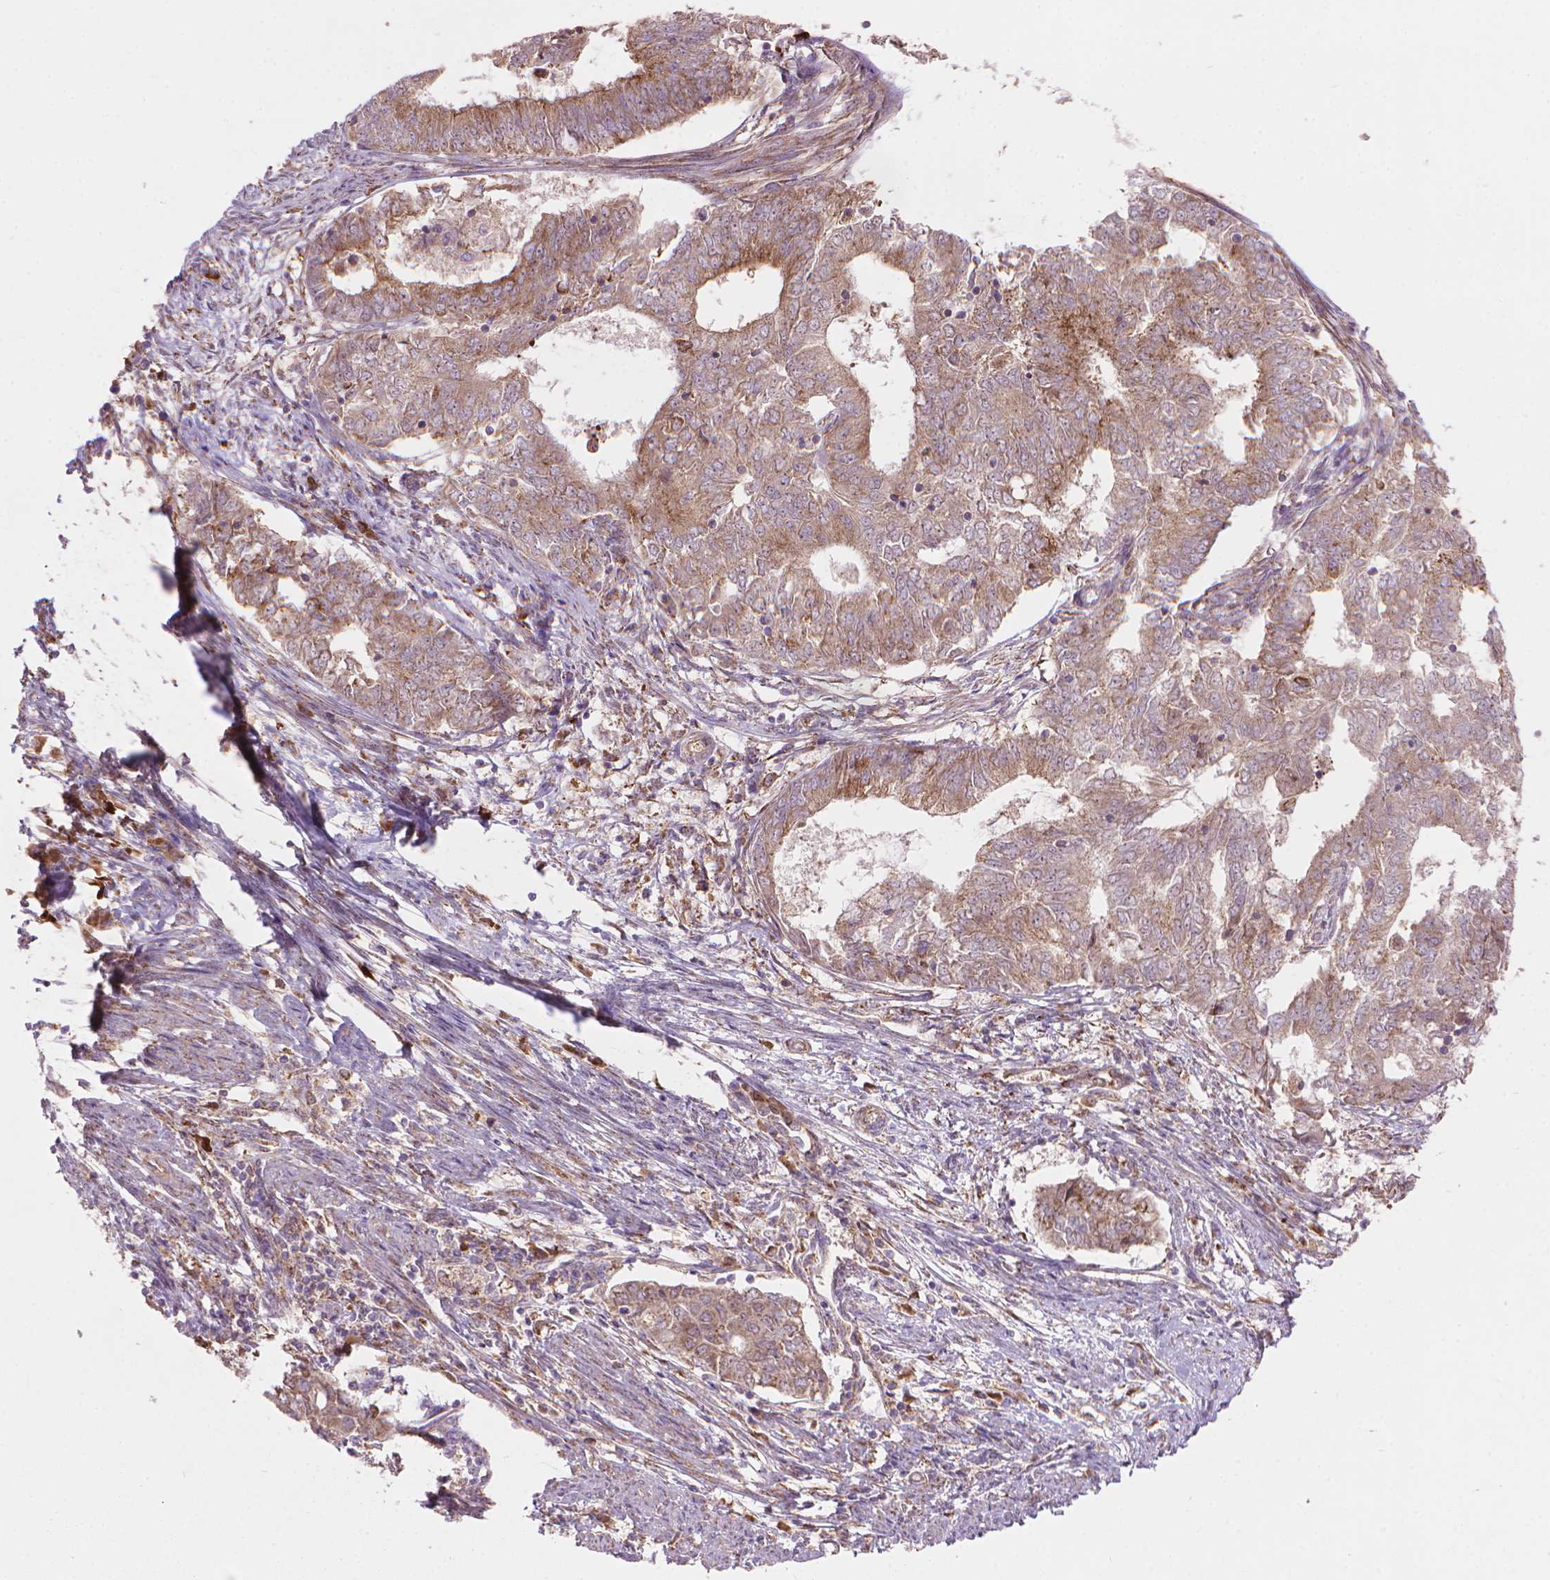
{"staining": {"intensity": "negative", "quantity": "none", "location": "none"}, "tissue": "endometrial cancer", "cell_type": "Tumor cells", "image_type": "cancer", "snomed": [{"axis": "morphology", "description": "Adenocarcinoma, NOS"}, {"axis": "topography", "description": "Endometrium"}], "caption": "Immunohistochemistry histopathology image of neoplastic tissue: human endometrial cancer (adenocarcinoma) stained with DAB demonstrates no significant protein expression in tumor cells.", "gene": "VARS2", "patient": {"sex": "female", "age": 62}}